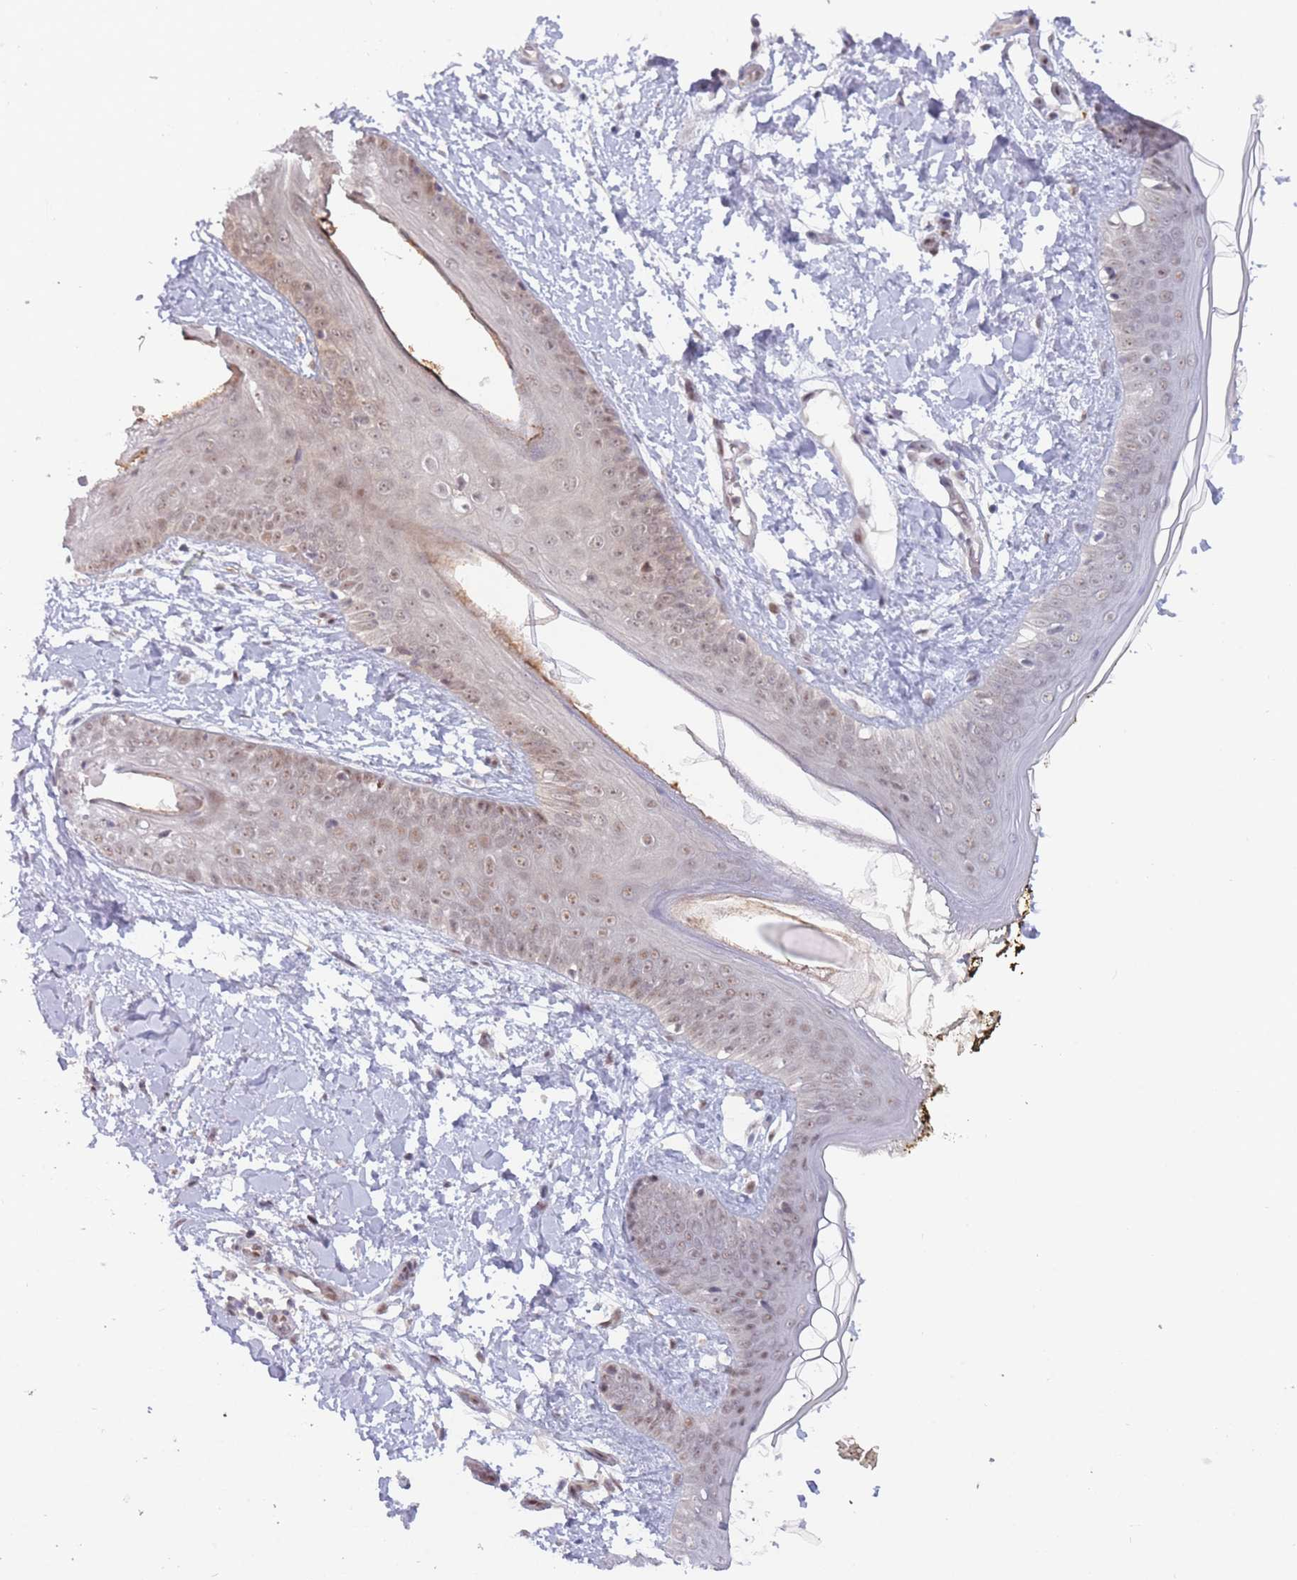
{"staining": {"intensity": "negative", "quantity": "none", "location": "none"}, "tissue": "skin", "cell_type": "Fibroblasts", "image_type": "normal", "snomed": [{"axis": "morphology", "description": "Normal tissue, NOS"}, {"axis": "topography", "description": "Skin"}], "caption": "There is no significant positivity in fibroblasts of skin. The staining was performed using DAB (3,3'-diaminobenzidine) to visualize the protein expression in brown, while the nuclei were stained in blue with hematoxylin (Magnification: 20x).", "gene": "DEAF1", "patient": {"sex": "female", "age": 34}}